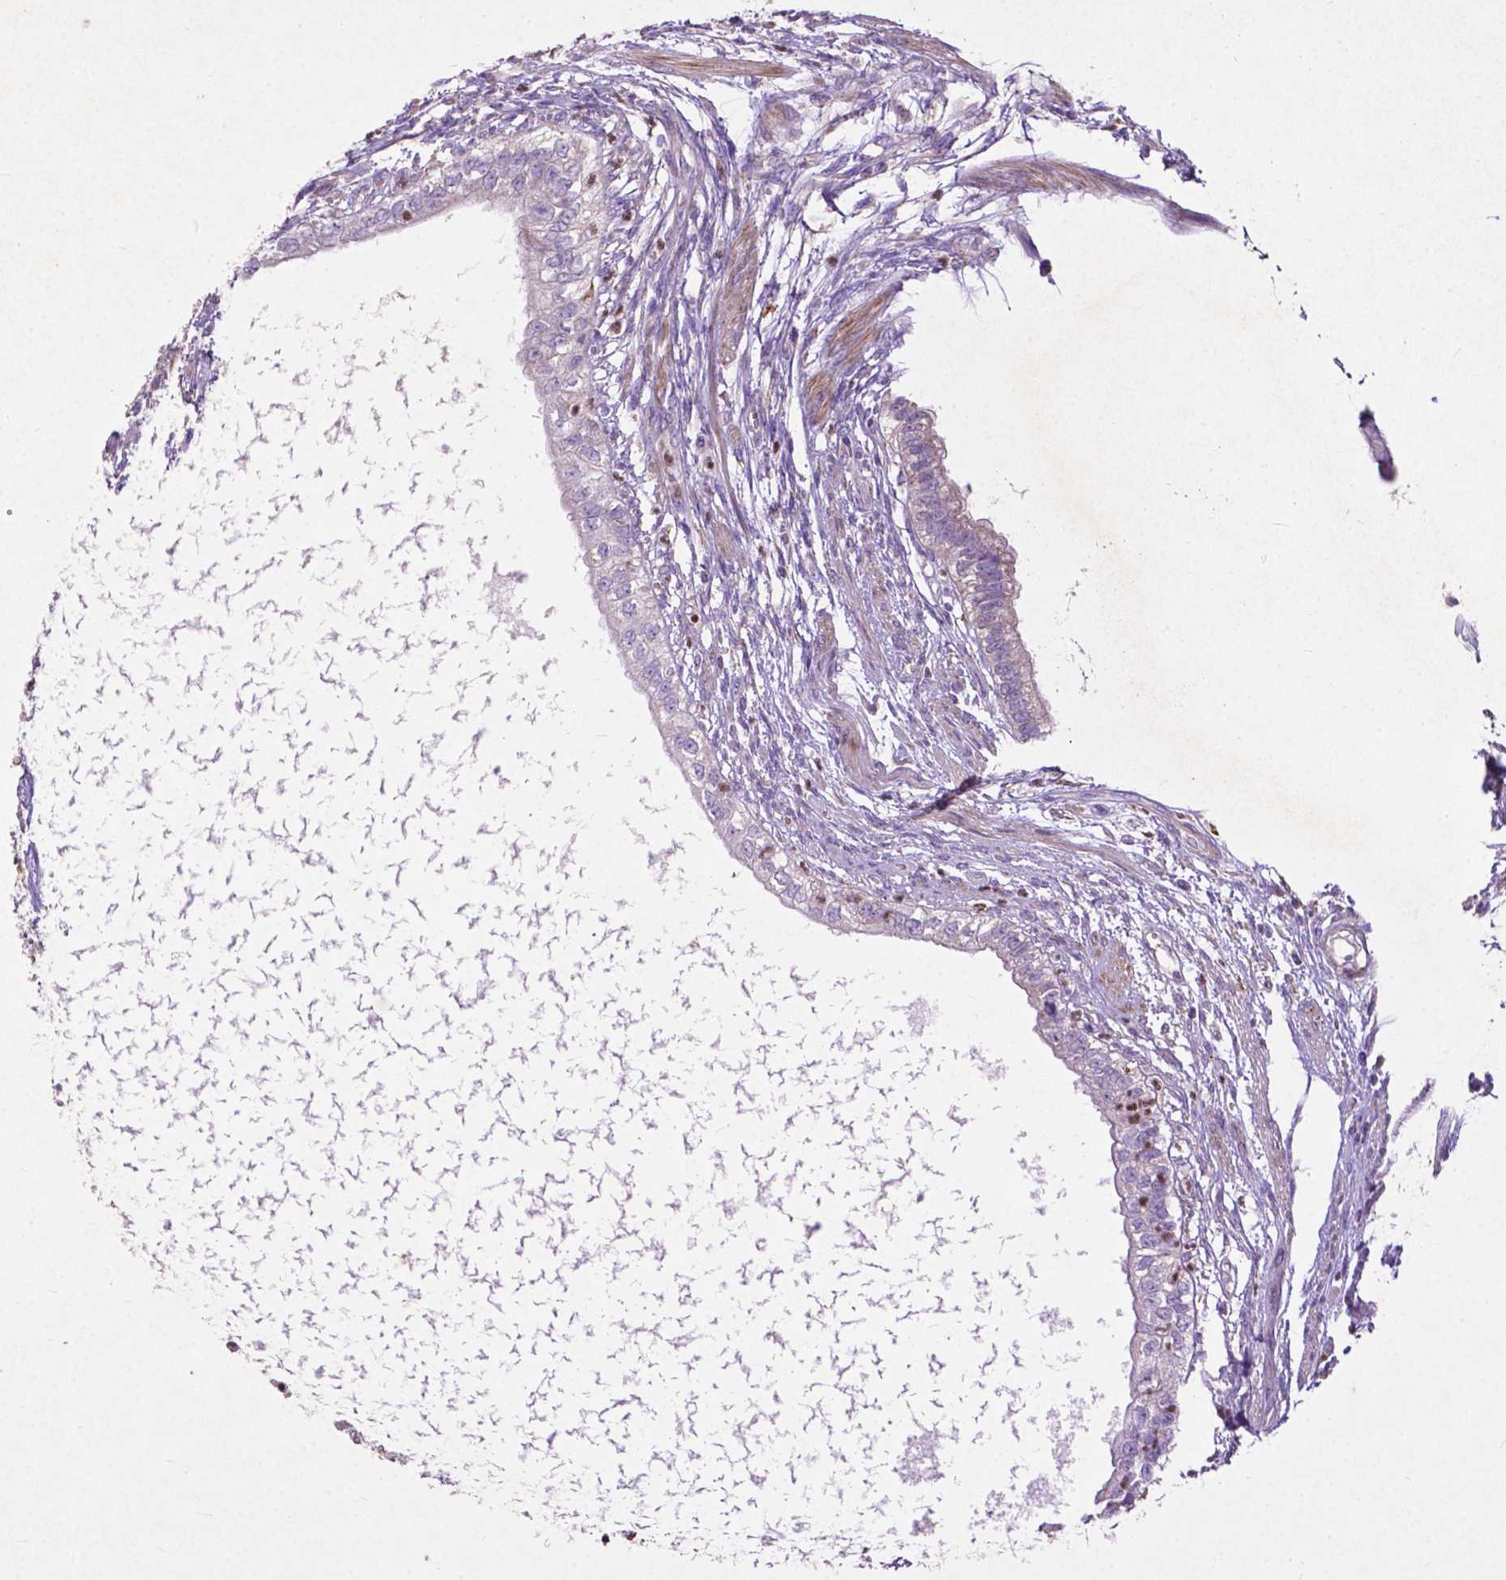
{"staining": {"intensity": "weak", "quantity": "<25%", "location": "cytoplasmic/membranous"}, "tissue": "testis cancer", "cell_type": "Tumor cells", "image_type": "cancer", "snomed": [{"axis": "morphology", "description": "Carcinoma, Embryonal, NOS"}, {"axis": "topography", "description": "Testis"}], "caption": "There is no significant positivity in tumor cells of embryonal carcinoma (testis).", "gene": "THEGL", "patient": {"sex": "male", "age": 26}}